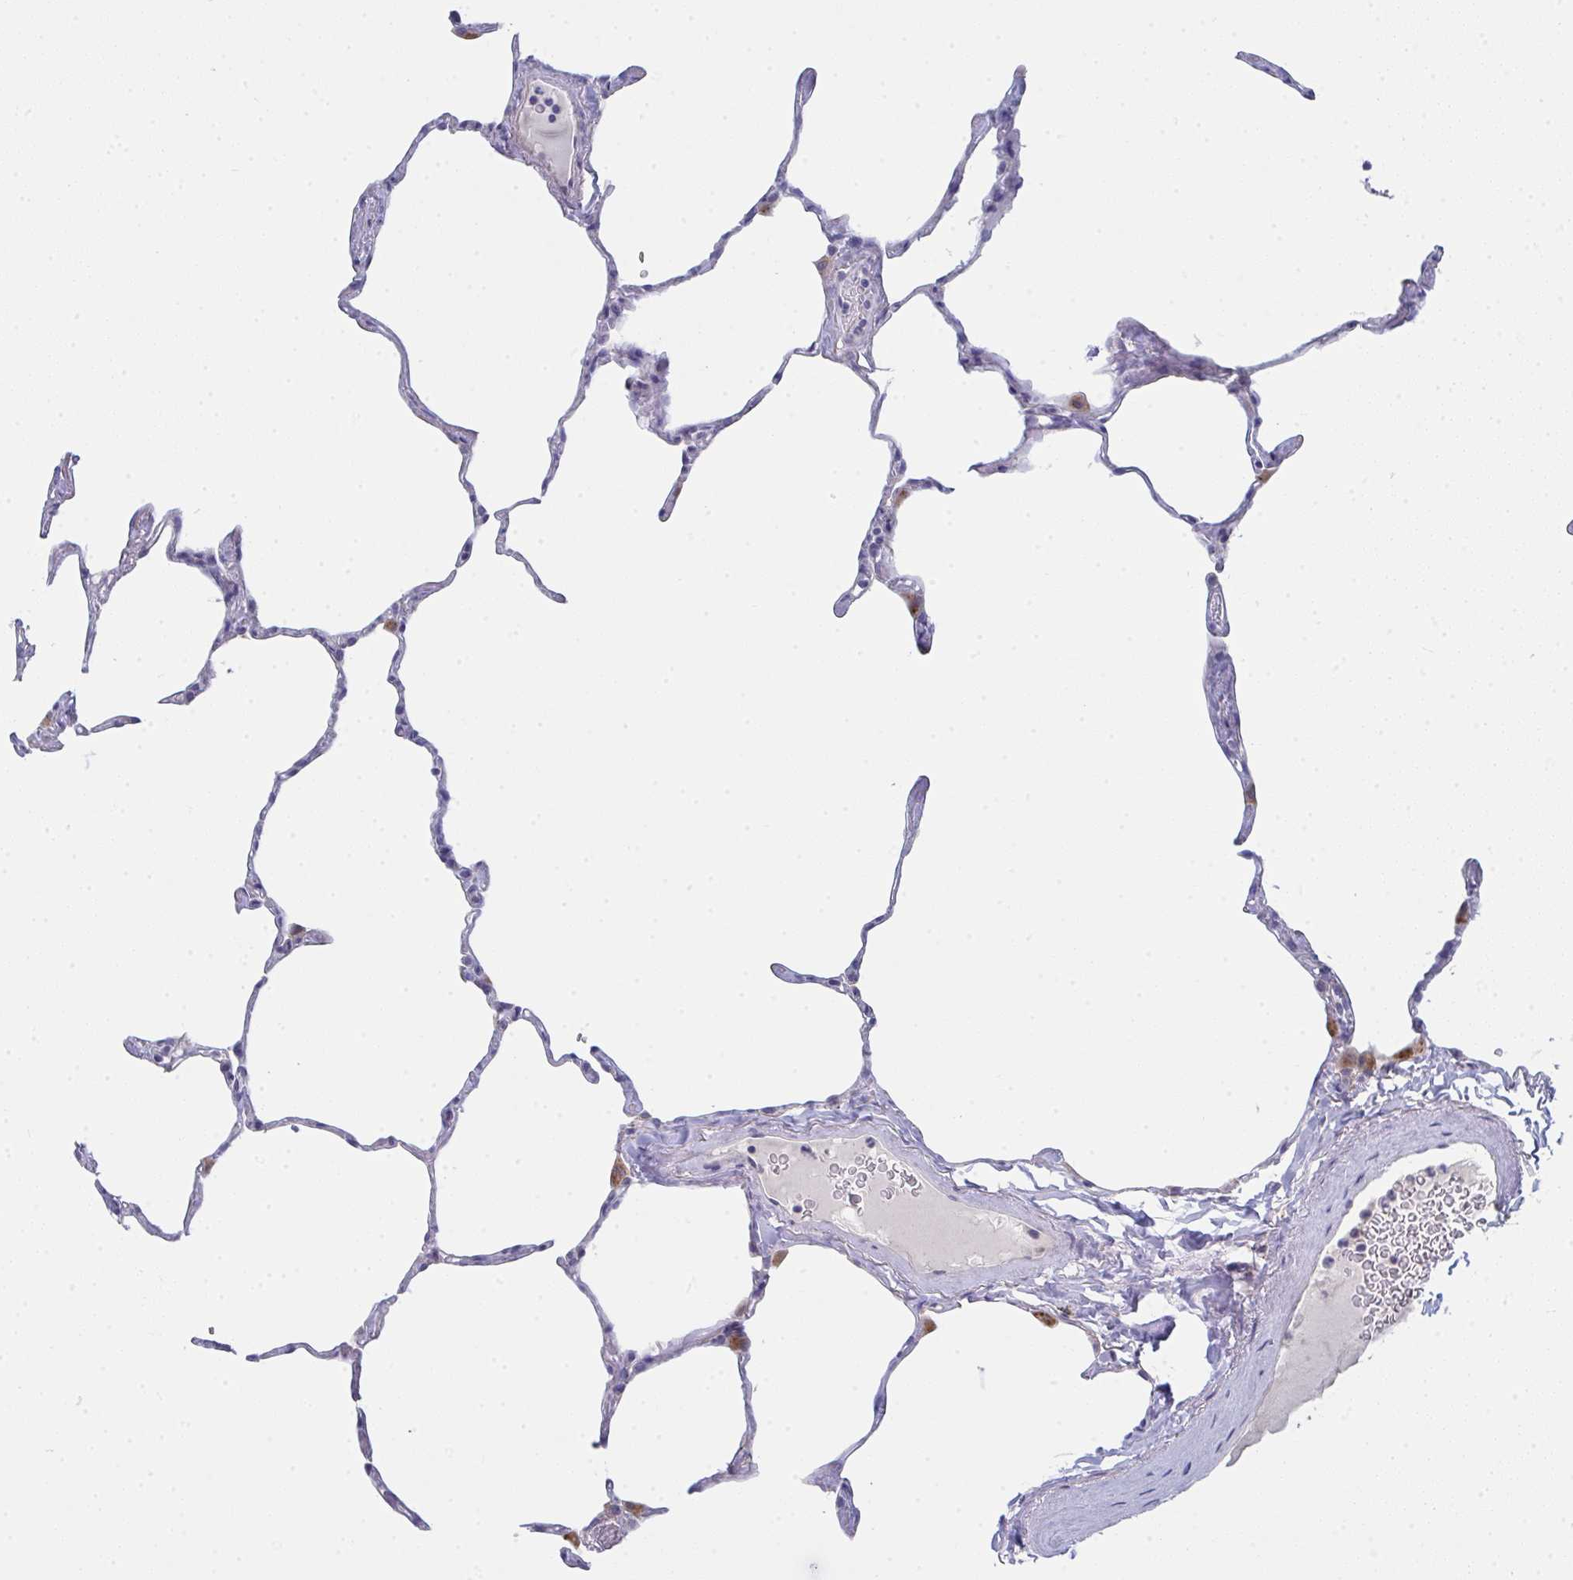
{"staining": {"intensity": "negative", "quantity": "none", "location": "none"}, "tissue": "lung", "cell_type": "Alveolar cells", "image_type": "normal", "snomed": [{"axis": "morphology", "description": "Normal tissue, NOS"}, {"axis": "topography", "description": "Lung"}], "caption": "Immunohistochemical staining of unremarkable human lung displays no significant positivity in alveolar cells.", "gene": "VWDE", "patient": {"sex": "male", "age": 65}}